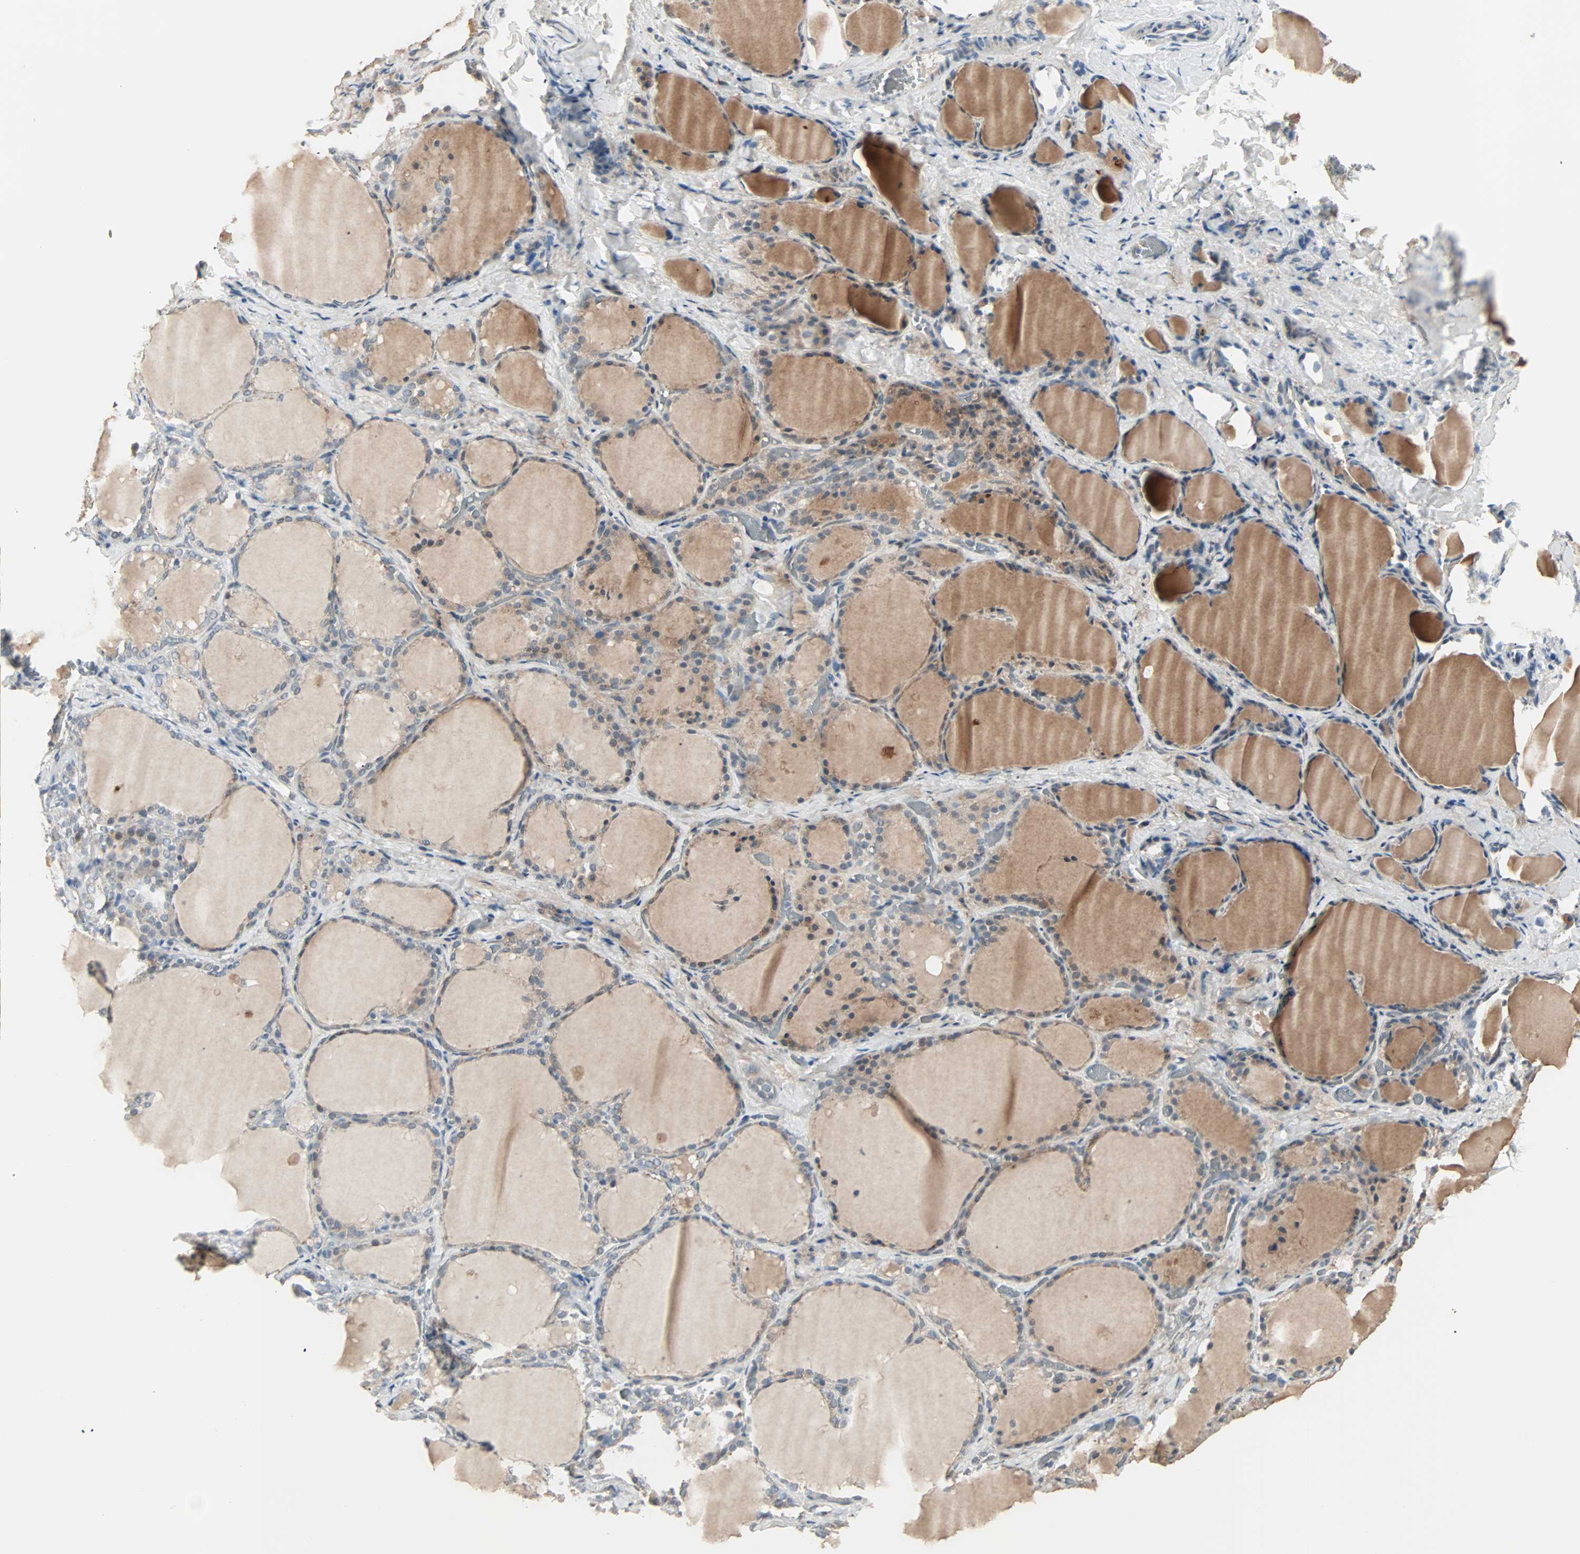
{"staining": {"intensity": "moderate", "quantity": ">75%", "location": "cytoplasmic/membranous"}, "tissue": "thyroid gland", "cell_type": "Glandular cells", "image_type": "normal", "snomed": [{"axis": "morphology", "description": "Normal tissue, NOS"}, {"axis": "morphology", "description": "Papillary adenocarcinoma, NOS"}, {"axis": "topography", "description": "Thyroid gland"}], "caption": "Immunohistochemistry (DAB (3,3'-diaminobenzidine)) staining of unremarkable human thyroid gland displays moderate cytoplasmic/membranous protein positivity in about >75% of glandular cells. The staining is performed using DAB (3,3'-diaminobenzidine) brown chromogen to label protein expression. The nuclei are counter-stained blue using hematoxylin.", "gene": "KDM4A", "patient": {"sex": "female", "age": 30}}